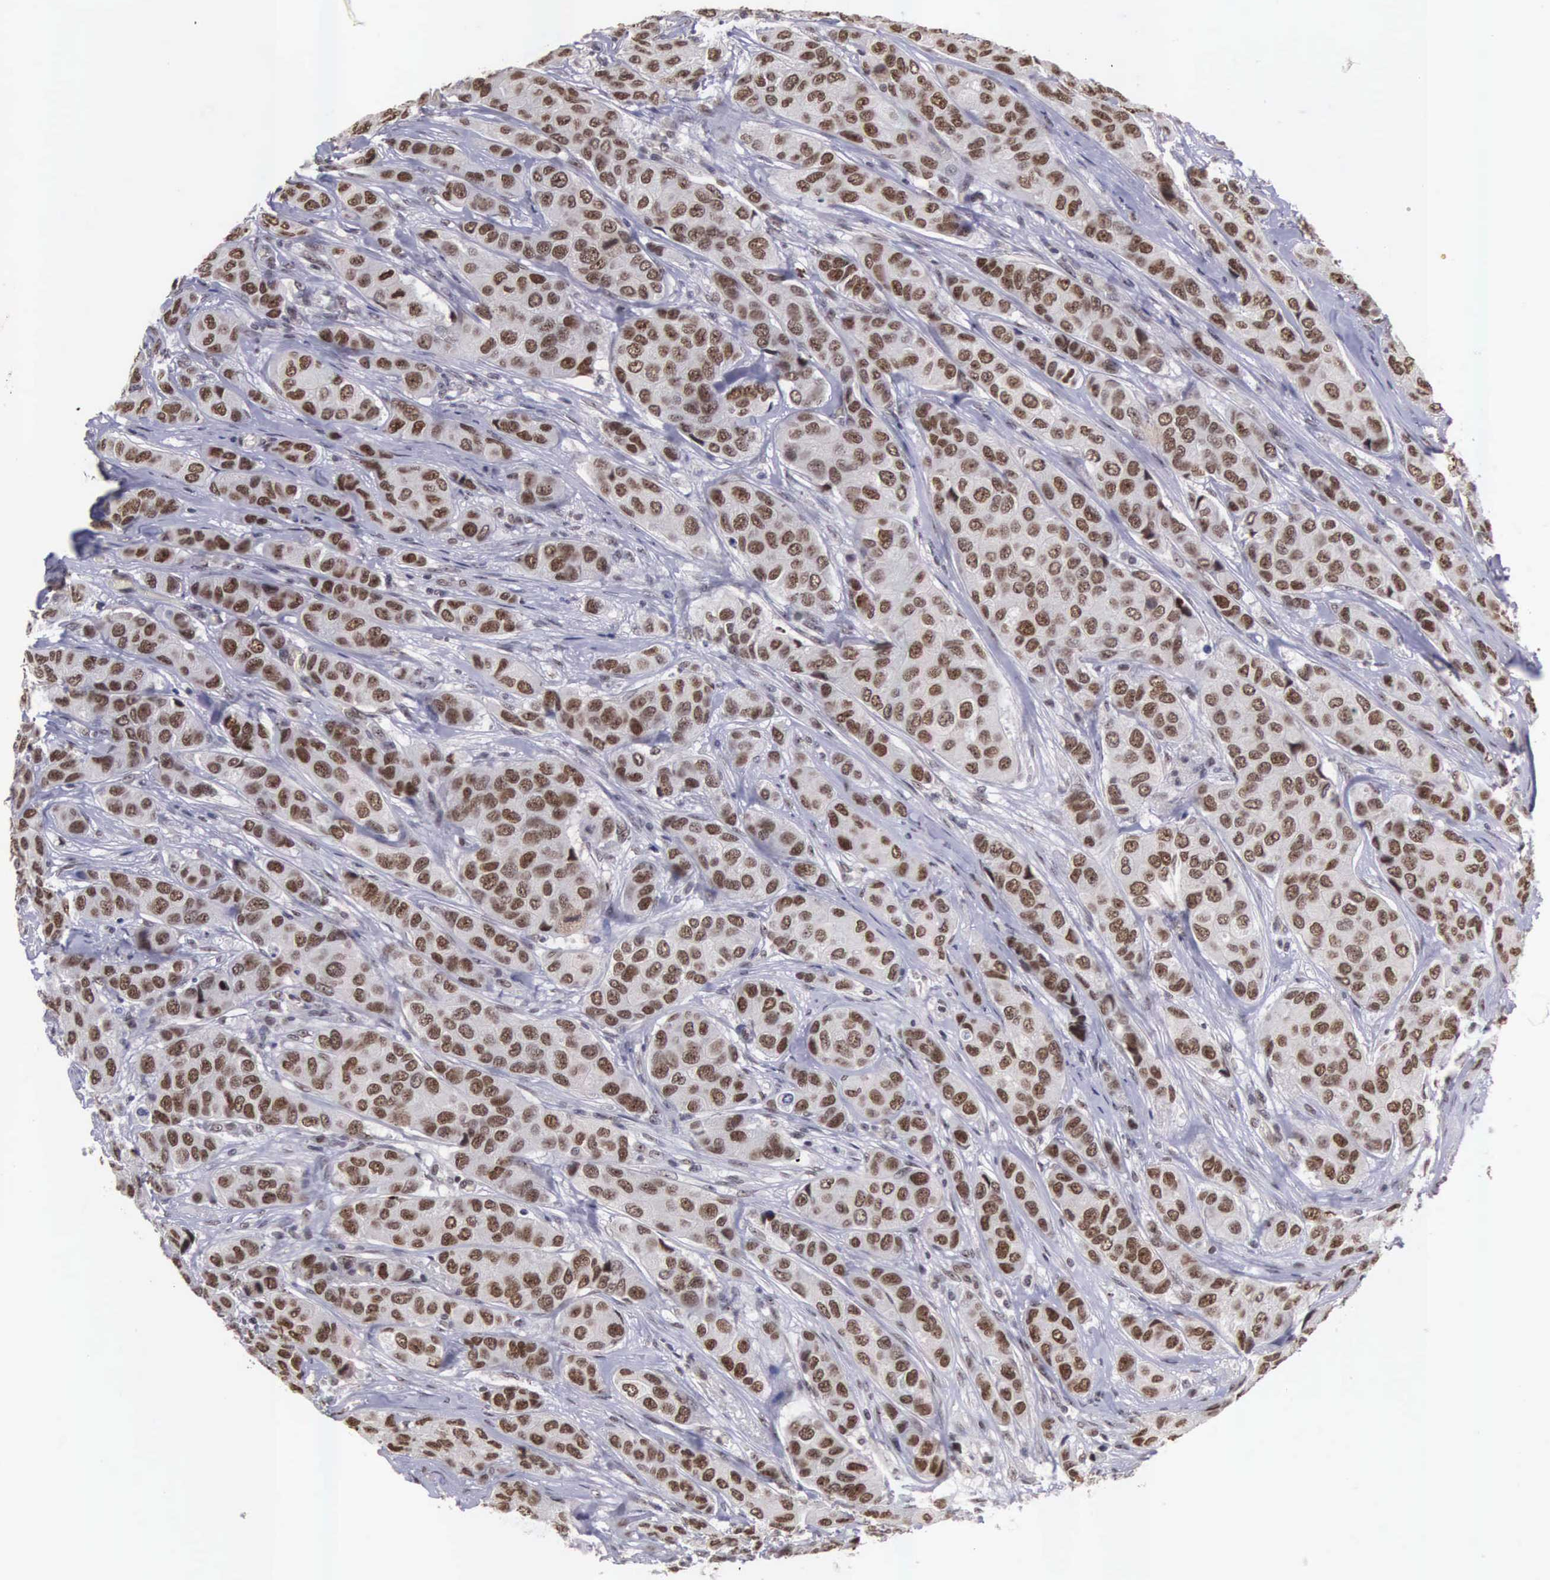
{"staining": {"intensity": "moderate", "quantity": ">75%", "location": "nuclear"}, "tissue": "breast cancer", "cell_type": "Tumor cells", "image_type": "cancer", "snomed": [{"axis": "morphology", "description": "Duct carcinoma"}, {"axis": "topography", "description": "Breast"}], "caption": "Tumor cells show medium levels of moderate nuclear expression in about >75% of cells in infiltrating ductal carcinoma (breast). The staining was performed using DAB, with brown indicating positive protein expression. Nuclei are stained blue with hematoxylin.", "gene": "ZNF275", "patient": {"sex": "female", "age": 68}}